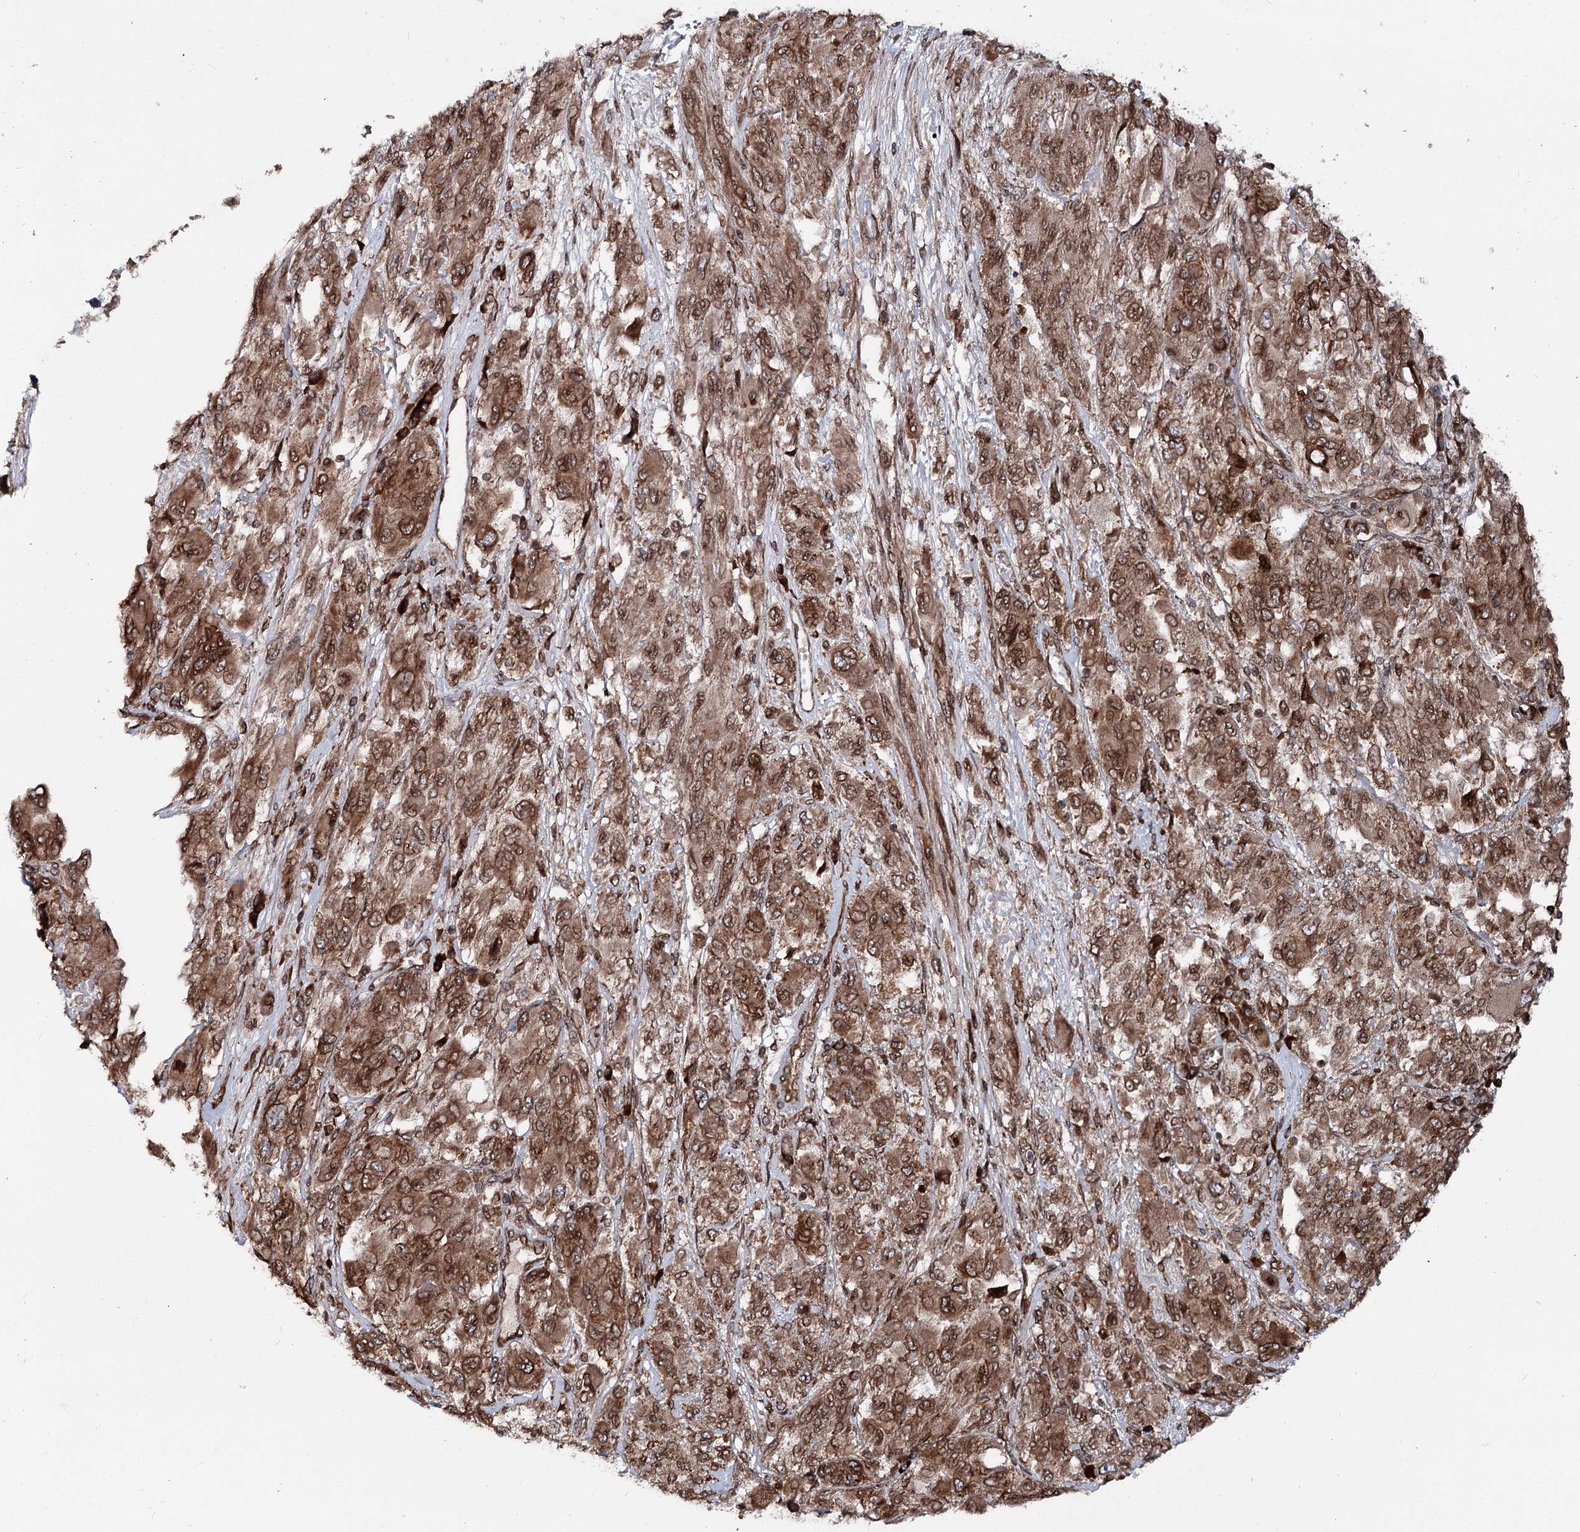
{"staining": {"intensity": "moderate", "quantity": ">75%", "location": "cytoplasmic/membranous,nuclear"}, "tissue": "melanoma", "cell_type": "Tumor cells", "image_type": "cancer", "snomed": [{"axis": "morphology", "description": "Malignant melanoma, NOS"}, {"axis": "topography", "description": "Skin"}], "caption": "This is an image of immunohistochemistry (IHC) staining of malignant melanoma, which shows moderate staining in the cytoplasmic/membranous and nuclear of tumor cells.", "gene": "FGFR1OP2", "patient": {"sex": "female", "age": 91}}